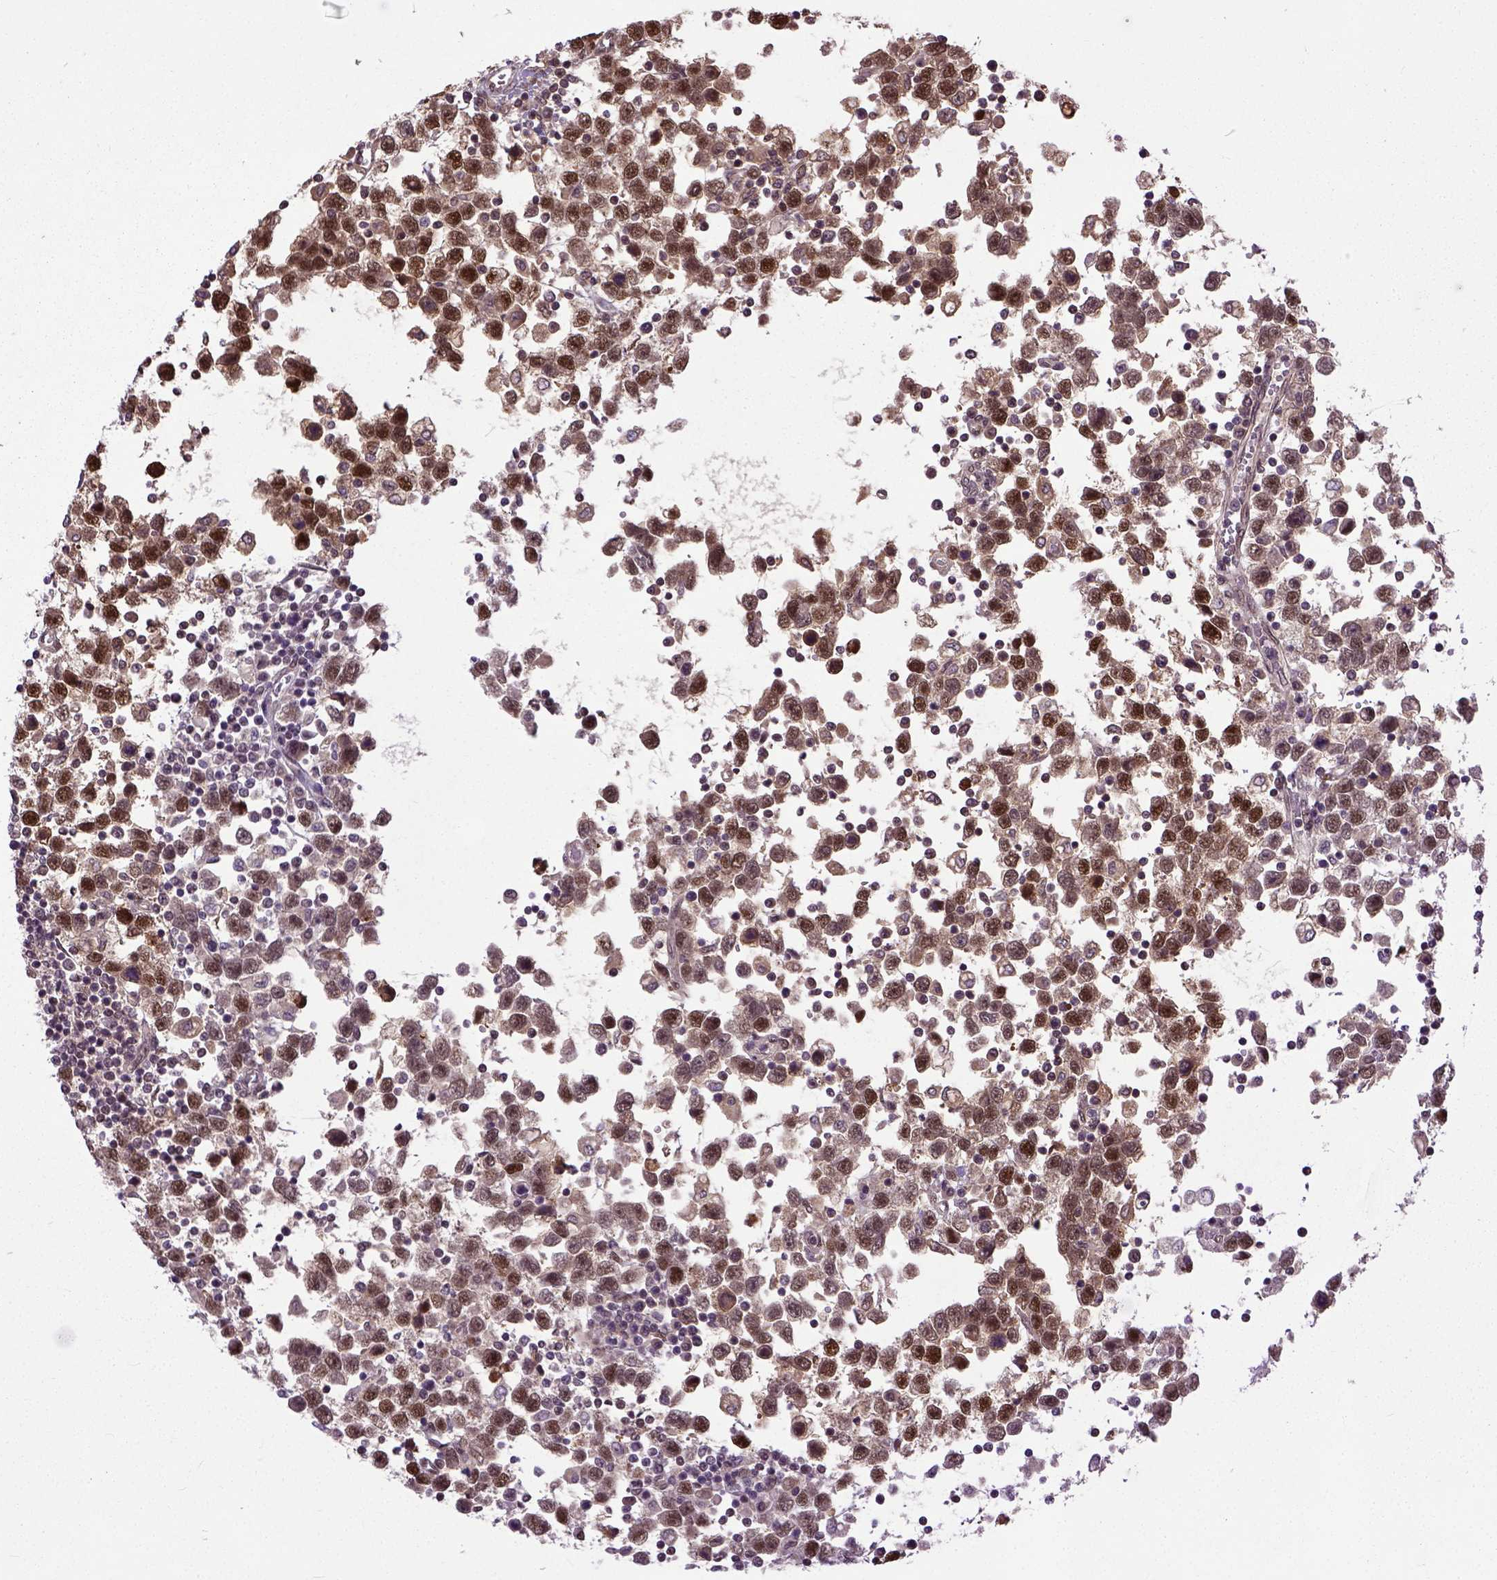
{"staining": {"intensity": "strong", "quantity": ">75%", "location": "cytoplasmic/membranous,nuclear"}, "tissue": "testis cancer", "cell_type": "Tumor cells", "image_type": "cancer", "snomed": [{"axis": "morphology", "description": "Seminoma, NOS"}, {"axis": "topography", "description": "Testis"}], "caption": "DAB immunohistochemical staining of testis cancer displays strong cytoplasmic/membranous and nuclear protein staining in approximately >75% of tumor cells. (DAB IHC with brightfield microscopy, high magnification).", "gene": "UBA3", "patient": {"sex": "male", "age": 34}}